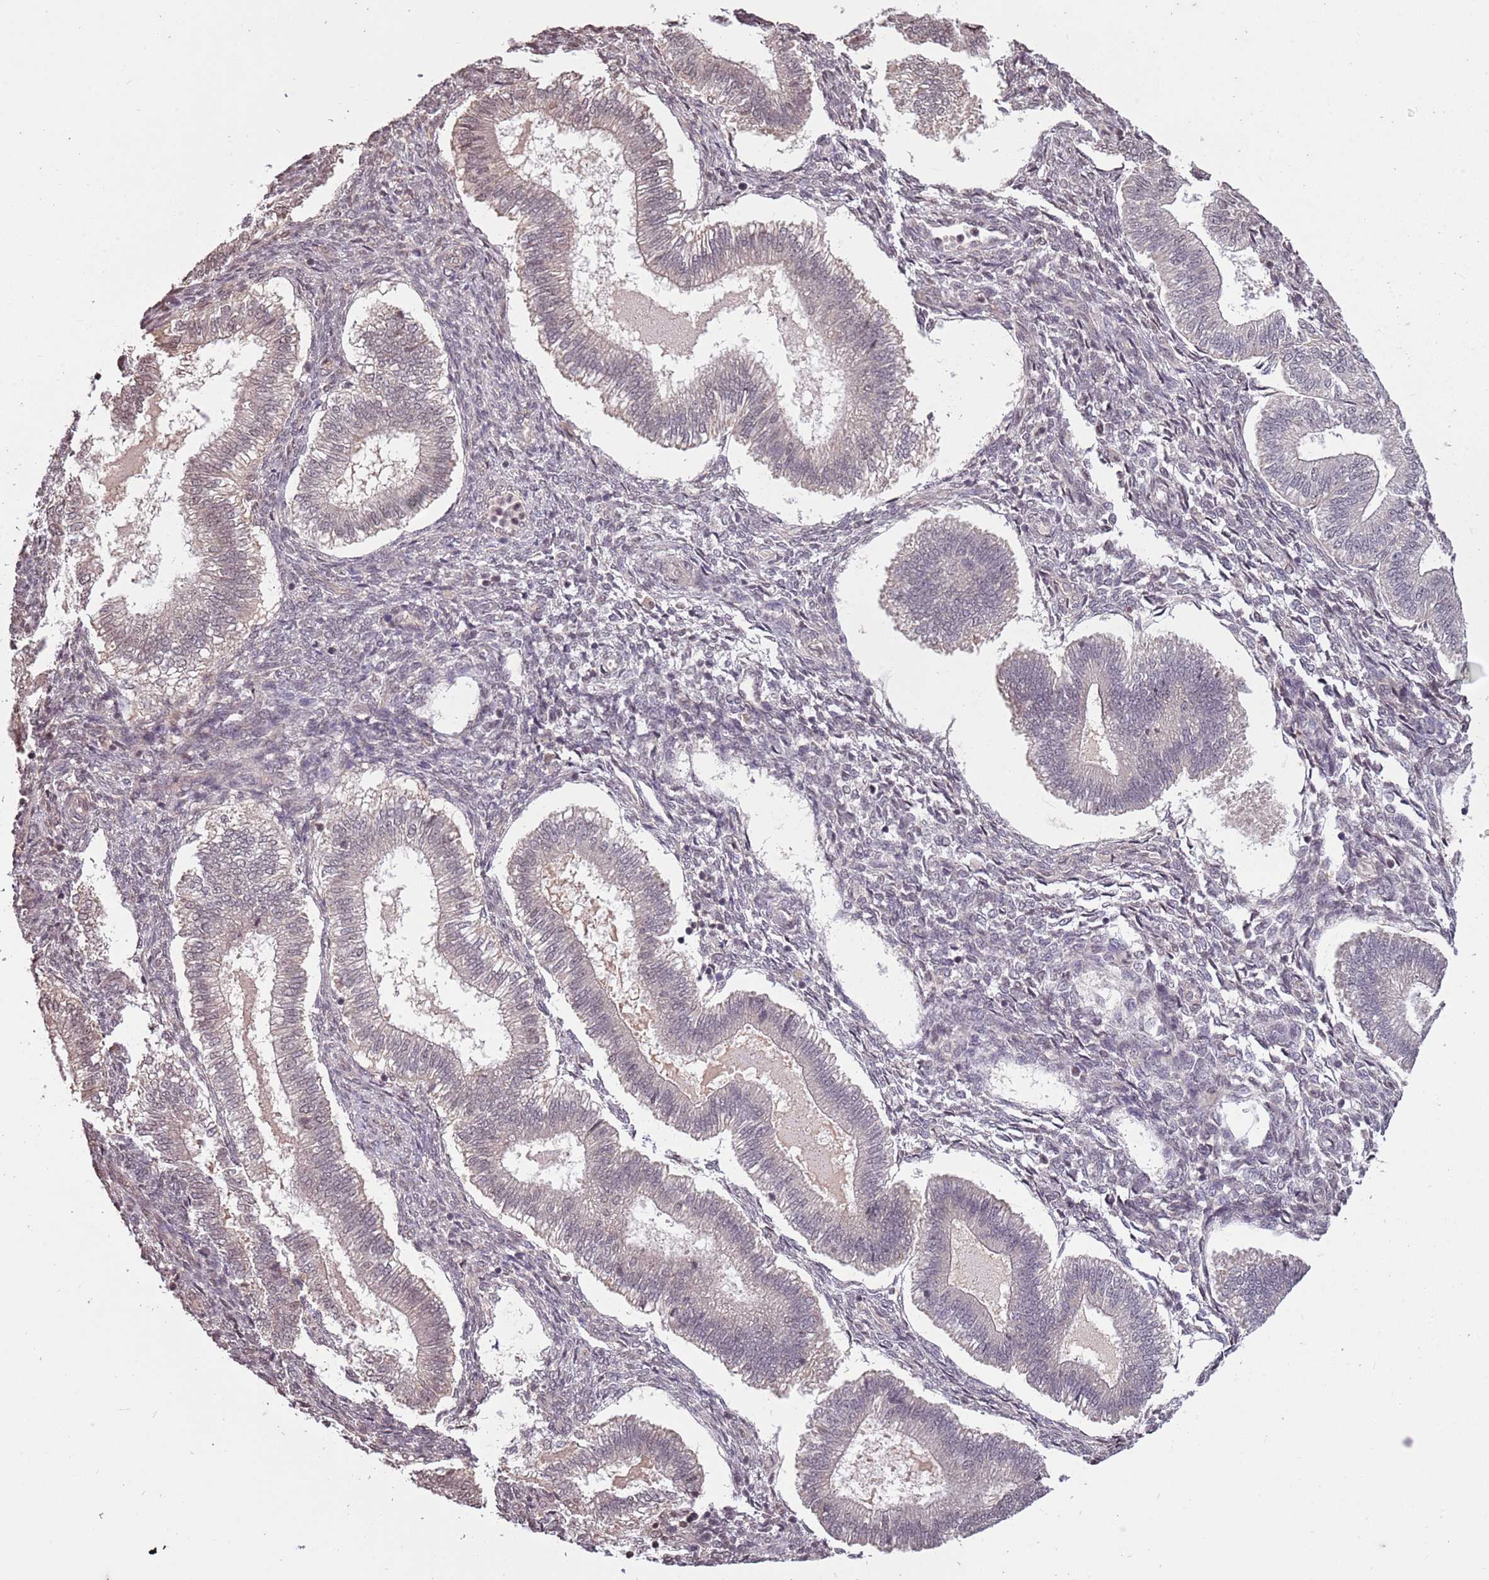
{"staining": {"intensity": "moderate", "quantity": "<25%", "location": "cytoplasmic/membranous,nuclear"}, "tissue": "endometrium", "cell_type": "Cells in endometrial stroma", "image_type": "normal", "snomed": [{"axis": "morphology", "description": "Normal tissue, NOS"}, {"axis": "topography", "description": "Endometrium"}], "caption": "Brown immunohistochemical staining in normal human endometrium displays moderate cytoplasmic/membranous,nuclear expression in approximately <25% of cells in endometrial stroma. (brown staining indicates protein expression, while blue staining denotes nuclei).", "gene": "CAPN9", "patient": {"sex": "female", "age": 25}}